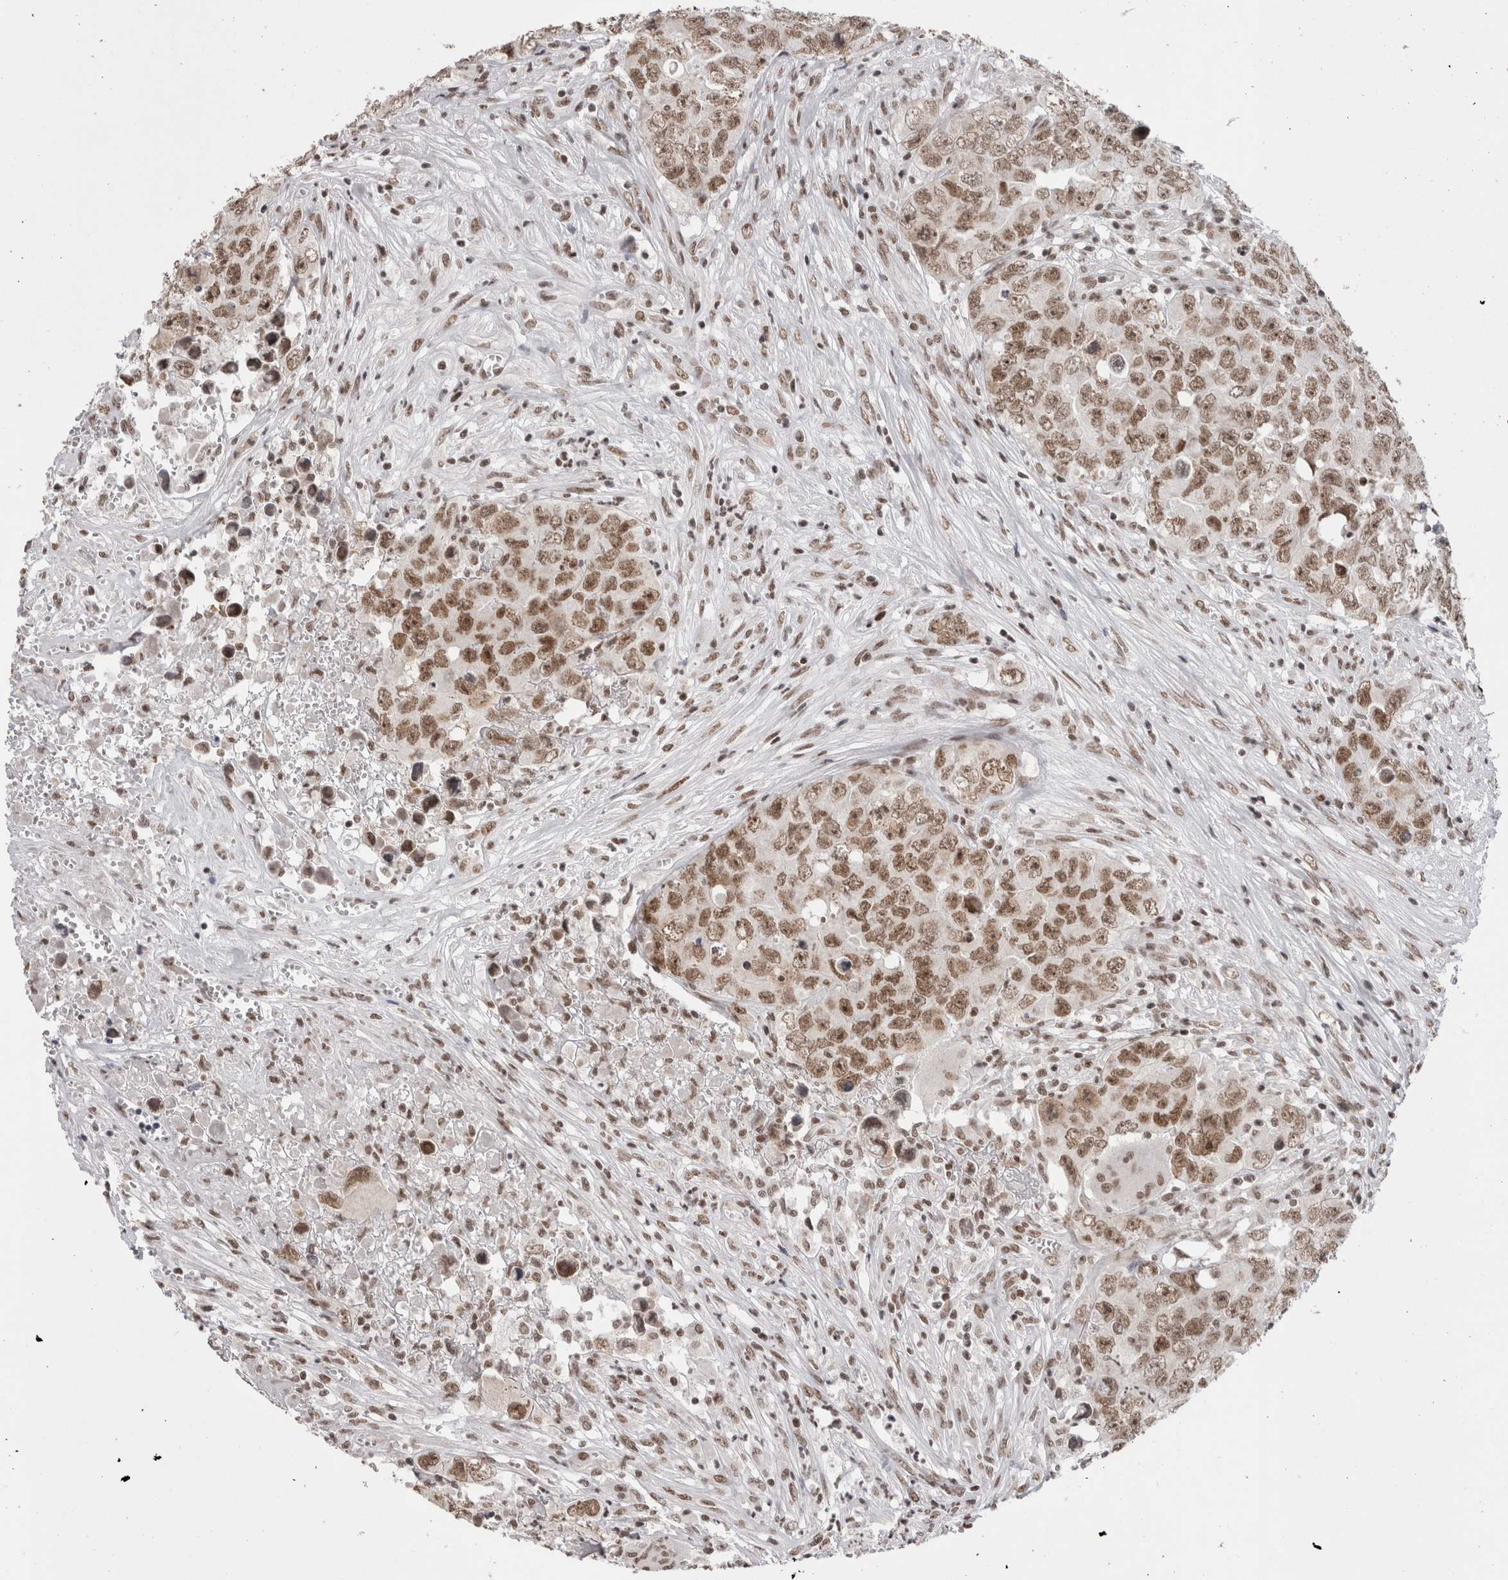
{"staining": {"intensity": "moderate", "quantity": ">75%", "location": "nuclear"}, "tissue": "testis cancer", "cell_type": "Tumor cells", "image_type": "cancer", "snomed": [{"axis": "morphology", "description": "Seminoma, NOS"}, {"axis": "morphology", "description": "Carcinoma, Embryonal, NOS"}, {"axis": "topography", "description": "Testis"}], "caption": "The micrograph displays a brown stain indicating the presence of a protein in the nuclear of tumor cells in testis cancer.", "gene": "SMC1A", "patient": {"sex": "male", "age": 43}}